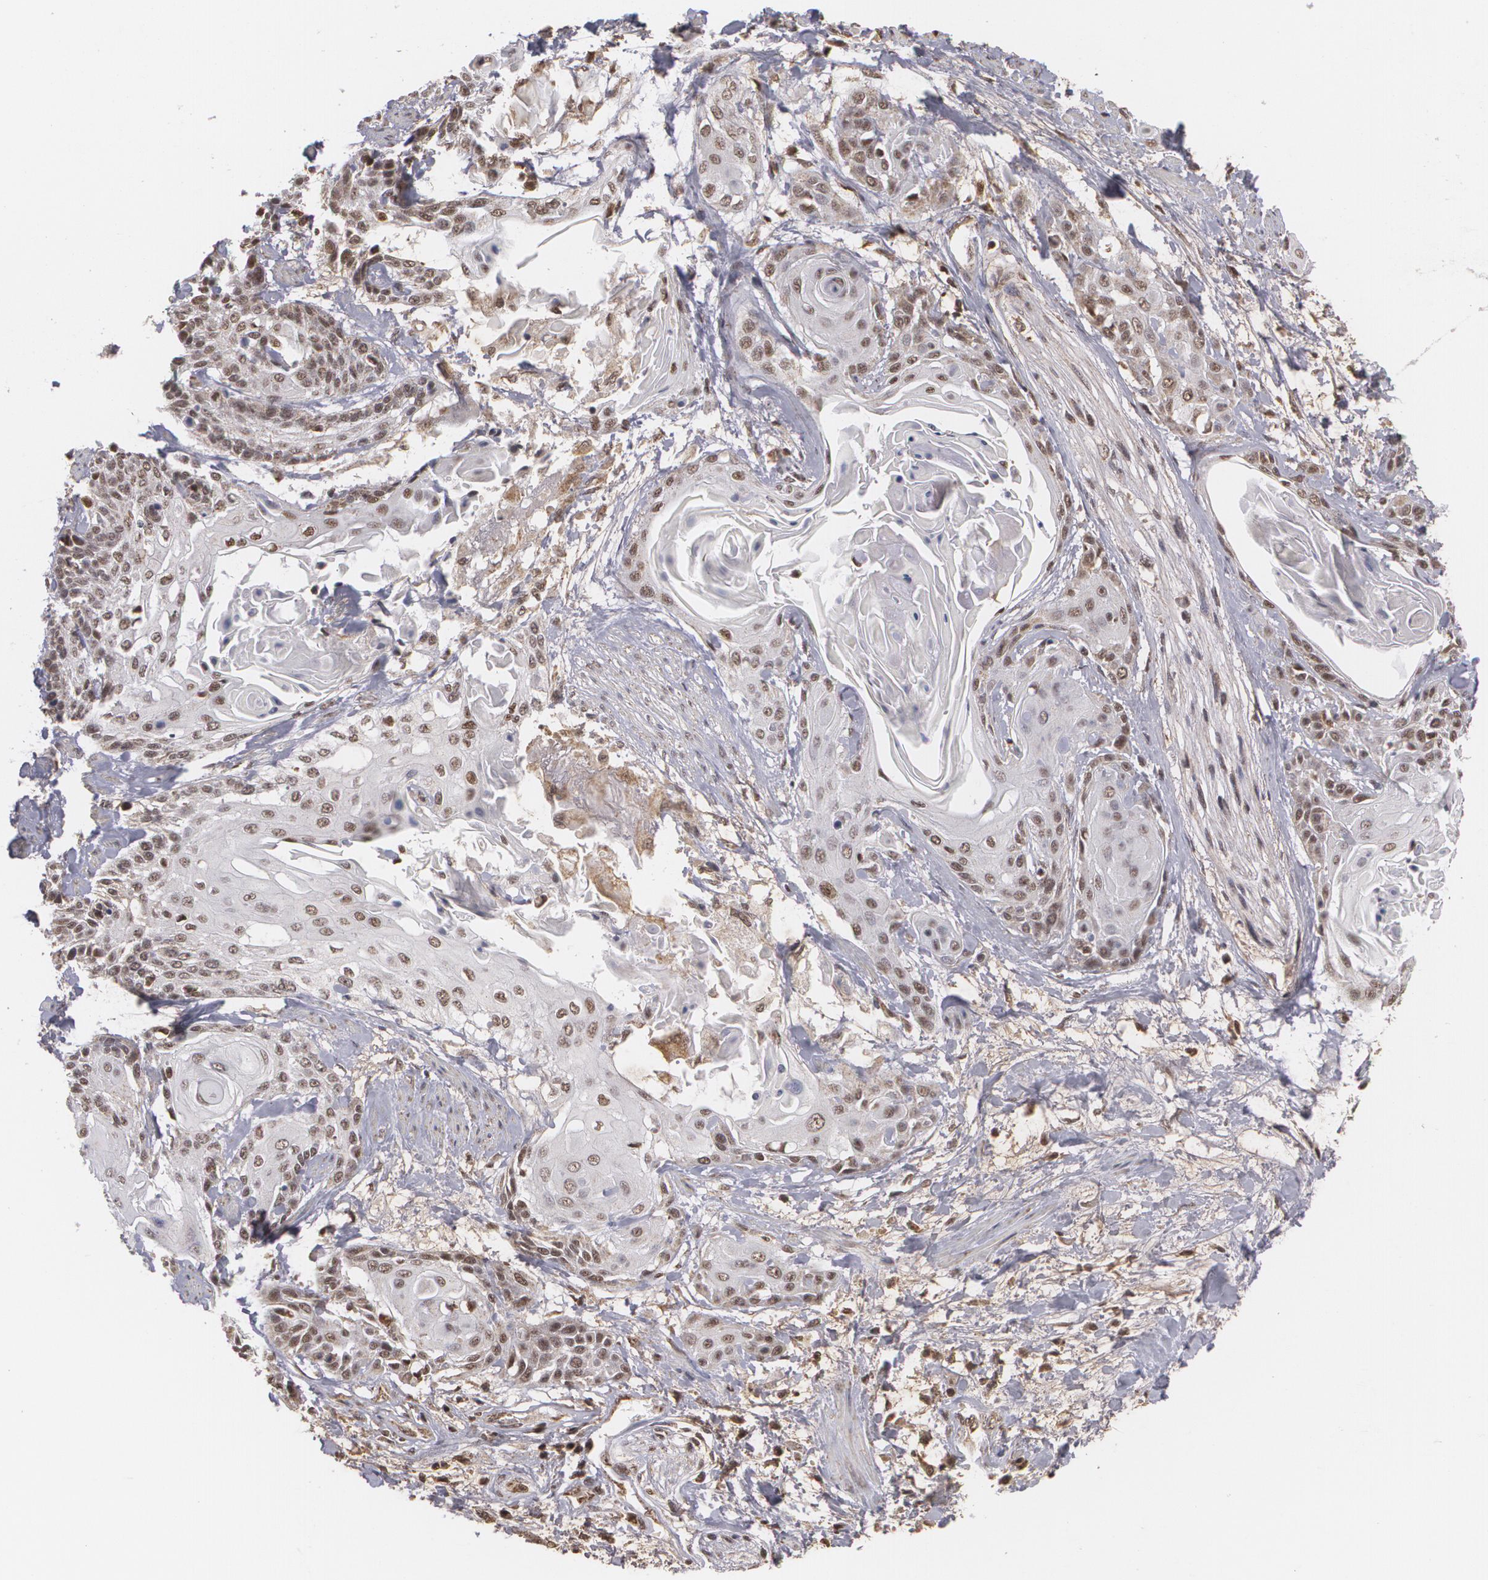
{"staining": {"intensity": "moderate", "quantity": ">75%", "location": "nuclear"}, "tissue": "cervical cancer", "cell_type": "Tumor cells", "image_type": "cancer", "snomed": [{"axis": "morphology", "description": "Squamous cell carcinoma, NOS"}, {"axis": "topography", "description": "Cervix"}], "caption": "There is medium levels of moderate nuclear staining in tumor cells of cervical cancer (squamous cell carcinoma), as demonstrated by immunohistochemical staining (brown color).", "gene": "MXD1", "patient": {"sex": "female", "age": 57}}